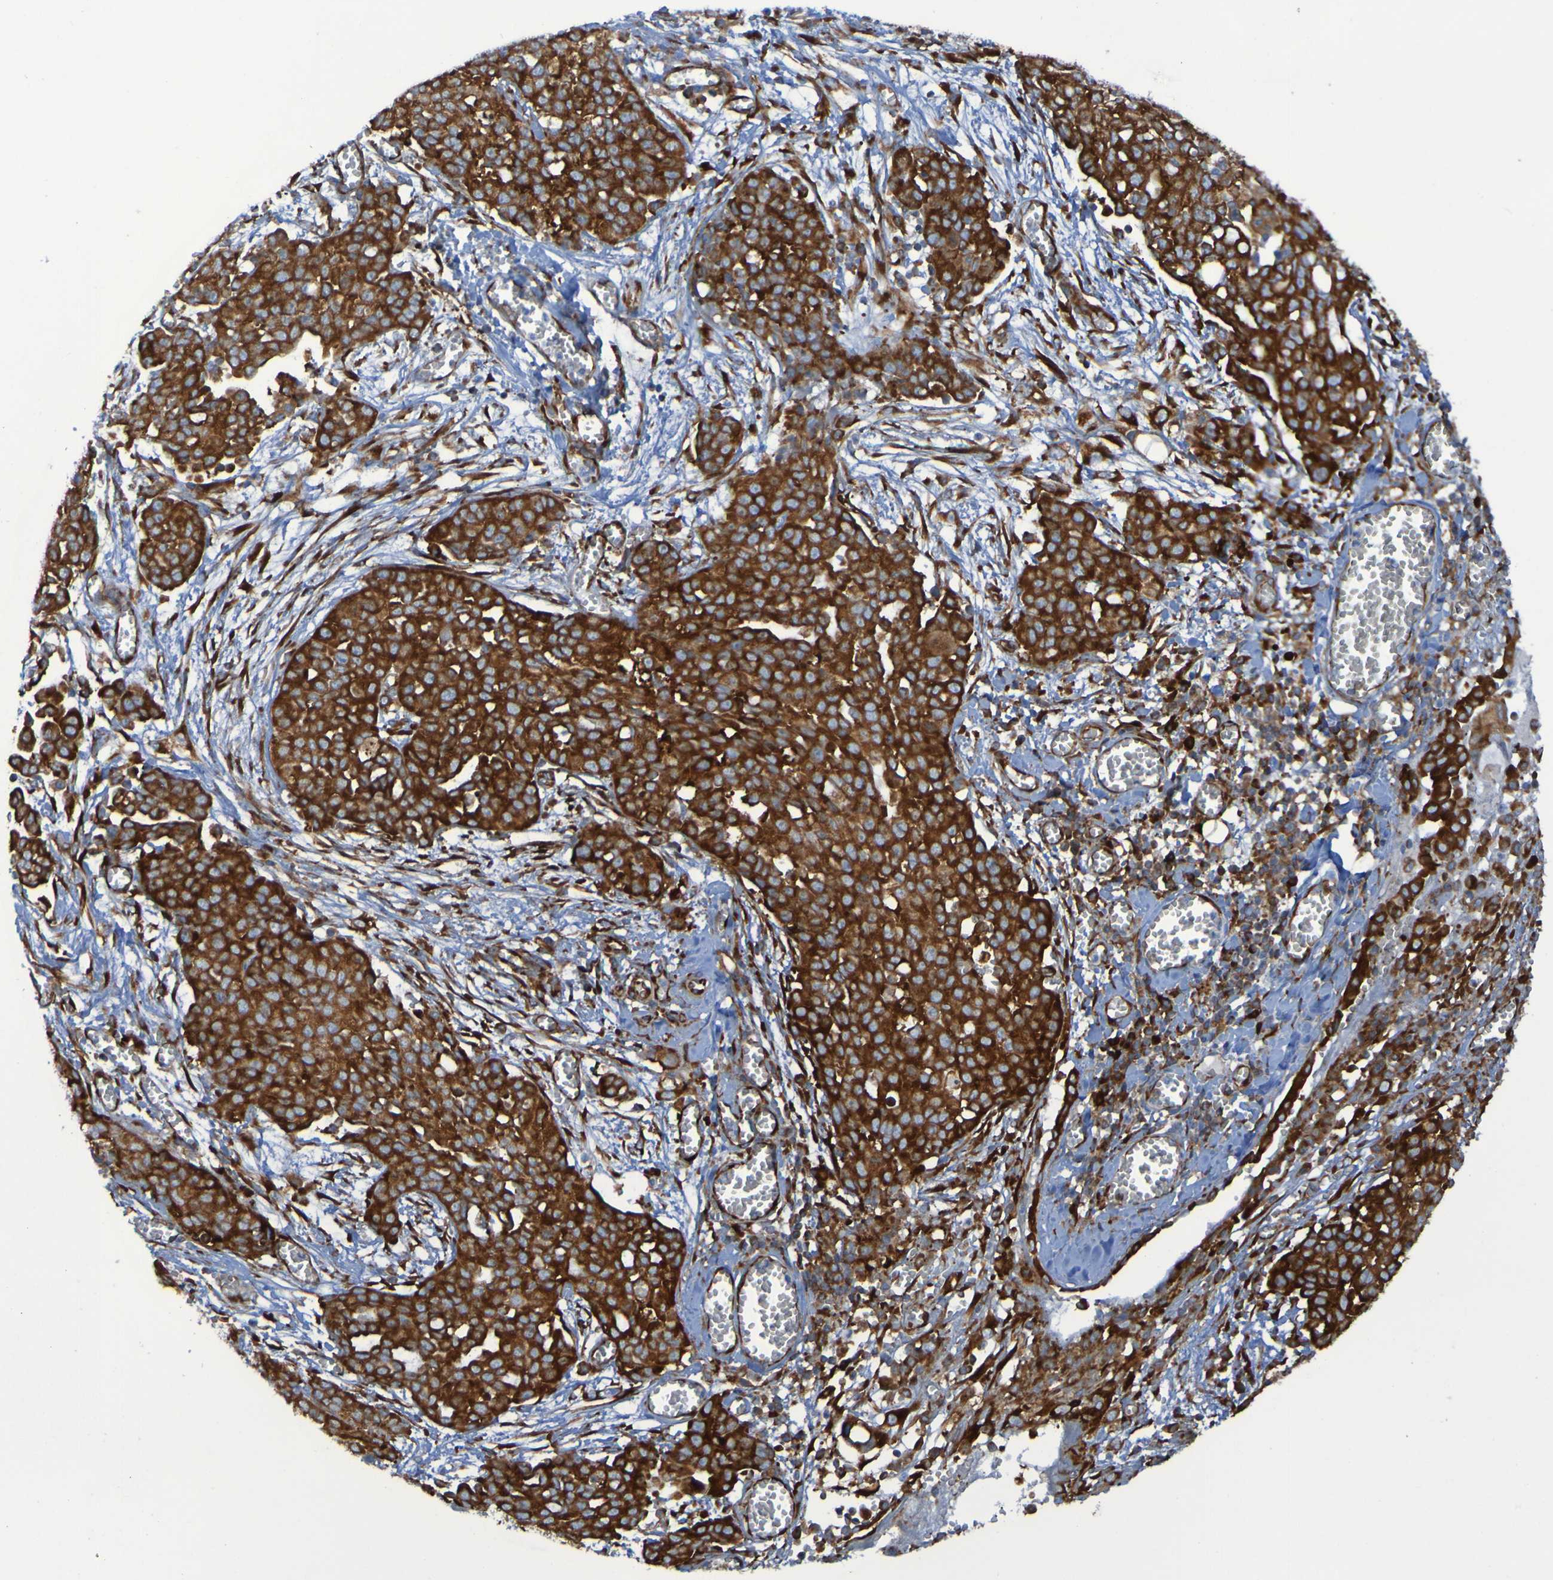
{"staining": {"intensity": "strong", "quantity": ">75%", "location": "cytoplasmic/membranous"}, "tissue": "ovarian cancer", "cell_type": "Tumor cells", "image_type": "cancer", "snomed": [{"axis": "morphology", "description": "Cystadenocarcinoma, serous, NOS"}, {"axis": "topography", "description": "Soft tissue"}, {"axis": "topography", "description": "Ovary"}], "caption": "A photomicrograph of serous cystadenocarcinoma (ovarian) stained for a protein displays strong cytoplasmic/membranous brown staining in tumor cells.", "gene": "RPL10", "patient": {"sex": "female", "age": 57}}